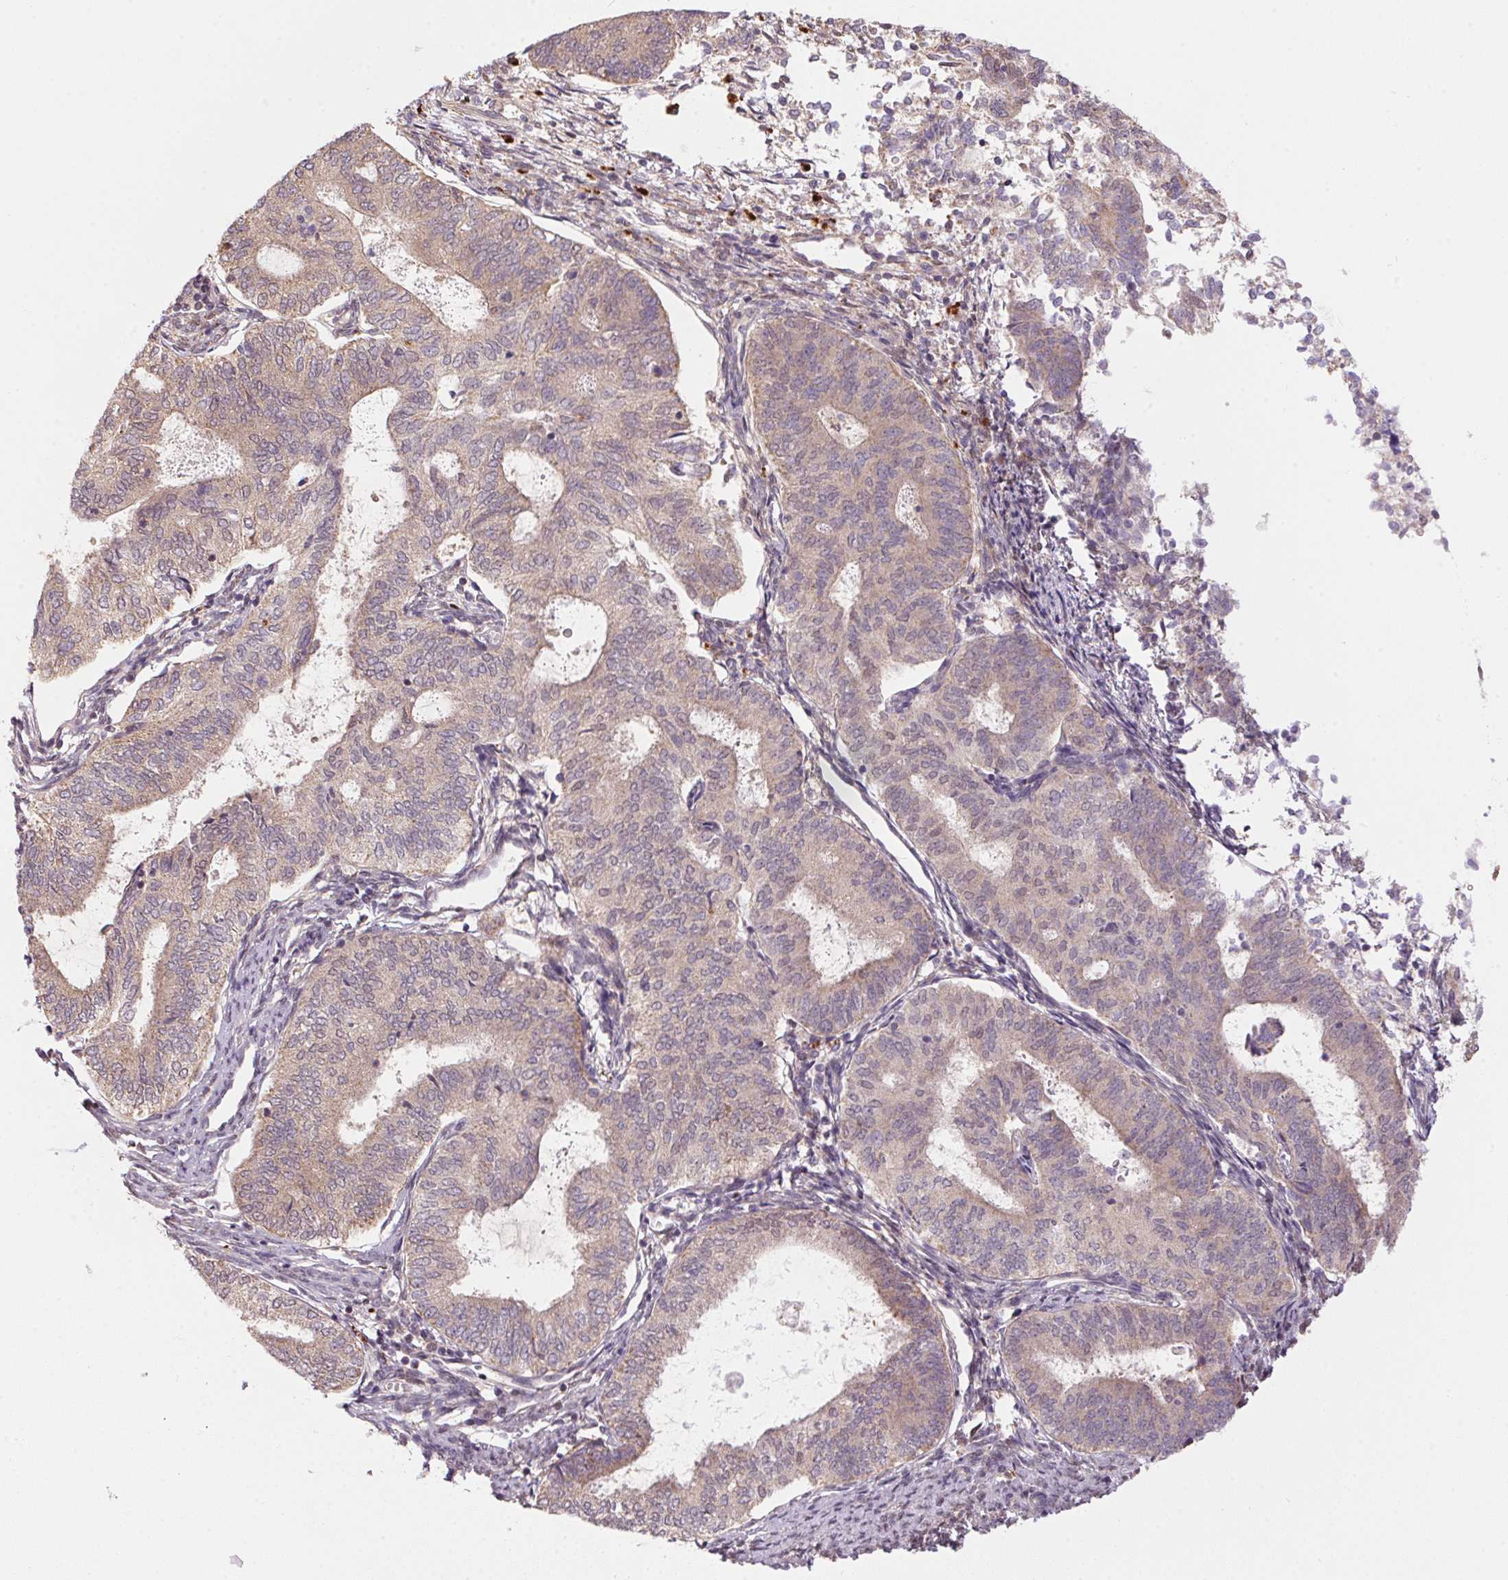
{"staining": {"intensity": "weak", "quantity": "25%-75%", "location": "cytoplasmic/membranous"}, "tissue": "endometrial cancer", "cell_type": "Tumor cells", "image_type": "cancer", "snomed": [{"axis": "morphology", "description": "Adenocarcinoma, NOS"}, {"axis": "topography", "description": "Endometrium"}], "caption": "Weak cytoplasmic/membranous protein staining is identified in about 25%-75% of tumor cells in adenocarcinoma (endometrial).", "gene": "ADH5", "patient": {"sex": "female", "age": 65}}